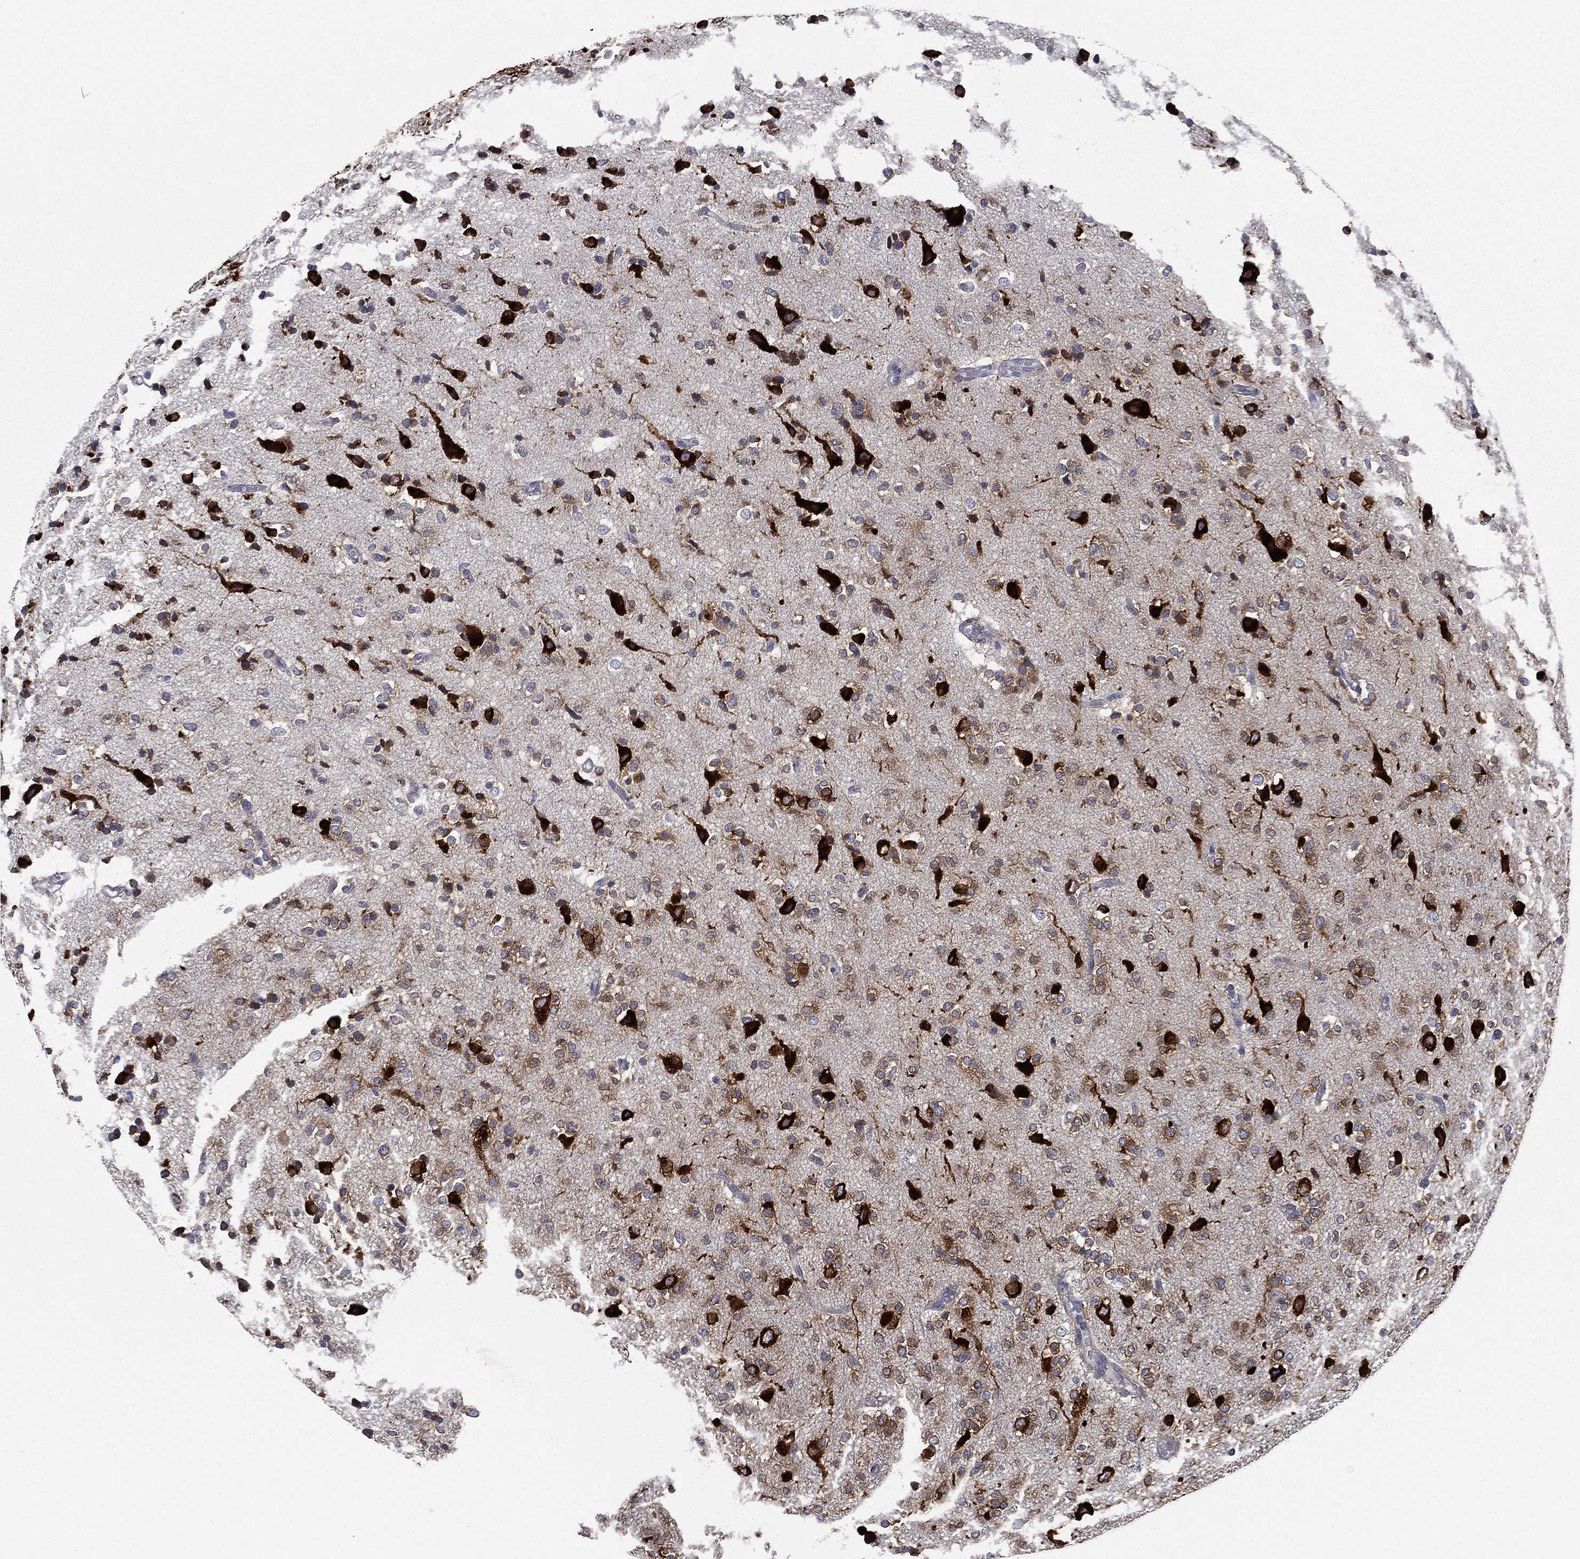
{"staining": {"intensity": "moderate", "quantity": "25%-75%", "location": "cytoplasmic/membranous"}, "tissue": "glioma", "cell_type": "Tumor cells", "image_type": "cancer", "snomed": [{"axis": "morphology", "description": "Glioma, malignant, Low grade"}, {"axis": "topography", "description": "Brain"}], "caption": "Tumor cells display medium levels of moderate cytoplasmic/membranous positivity in approximately 25%-75% of cells in malignant glioma (low-grade).", "gene": "FARSA", "patient": {"sex": "male", "age": 41}}